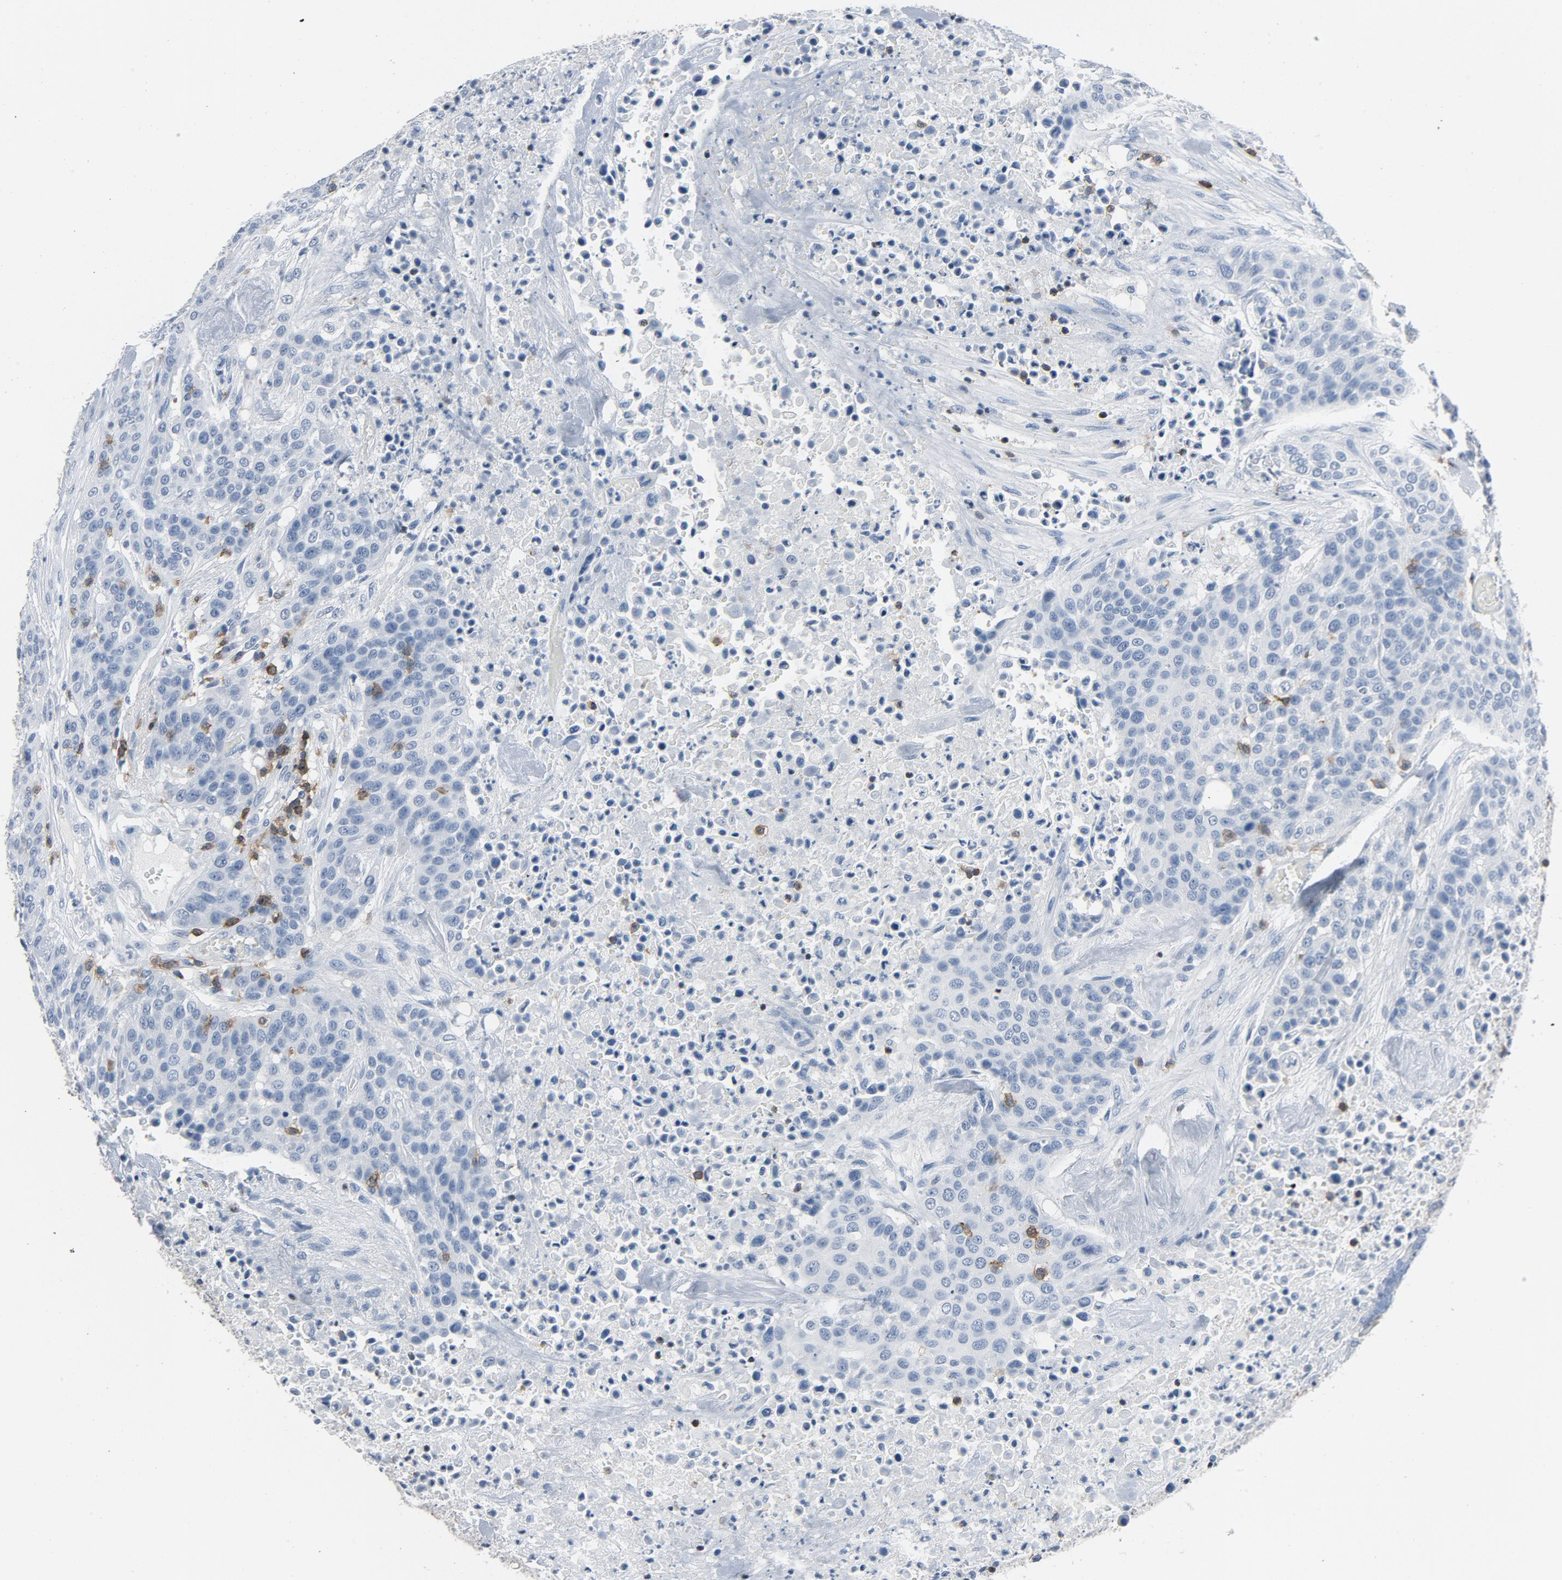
{"staining": {"intensity": "negative", "quantity": "none", "location": "none"}, "tissue": "urothelial cancer", "cell_type": "Tumor cells", "image_type": "cancer", "snomed": [{"axis": "morphology", "description": "Urothelial carcinoma, High grade"}, {"axis": "topography", "description": "Urinary bladder"}], "caption": "Micrograph shows no protein positivity in tumor cells of urothelial cancer tissue.", "gene": "LCK", "patient": {"sex": "male", "age": 74}}